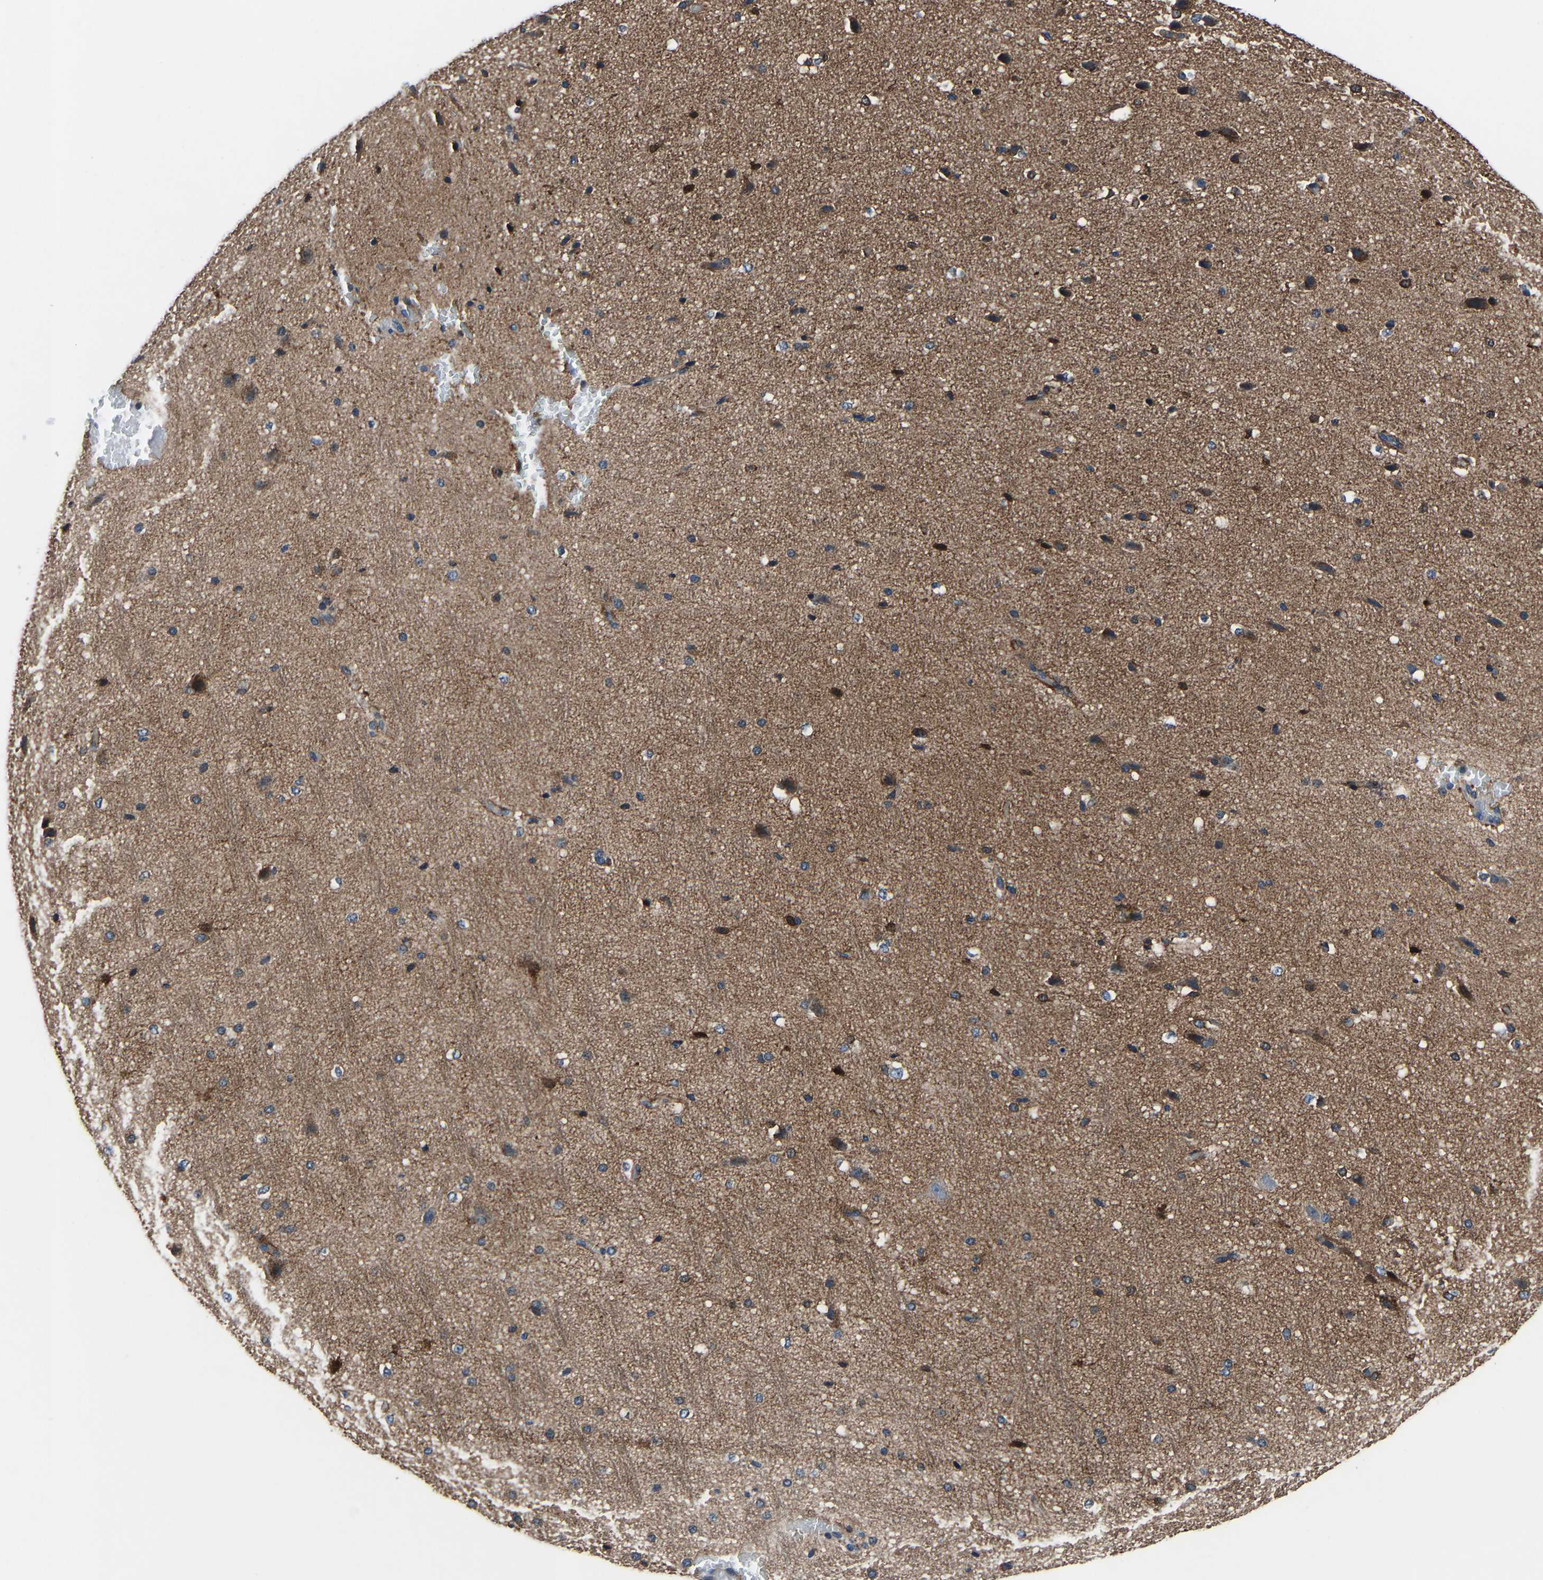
{"staining": {"intensity": "moderate", "quantity": ">75%", "location": "cytoplasmic/membranous"}, "tissue": "cerebral cortex", "cell_type": "Endothelial cells", "image_type": "normal", "snomed": [{"axis": "morphology", "description": "Normal tissue, NOS"}, {"axis": "morphology", "description": "Developmental malformation"}, {"axis": "topography", "description": "Cerebral cortex"}], "caption": "Immunohistochemistry image of benign cerebral cortex: cerebral cortex stained using immunohistochemistry (IHC) shows medium levels of moderate protein expression localized specifically in the cytoplasmic/membranous of endothelial cells, appearing as a cytoplasmic/membranous brown color.", "gene": "KIAA1958", "patient": {"sex": "female", "age": 30}}